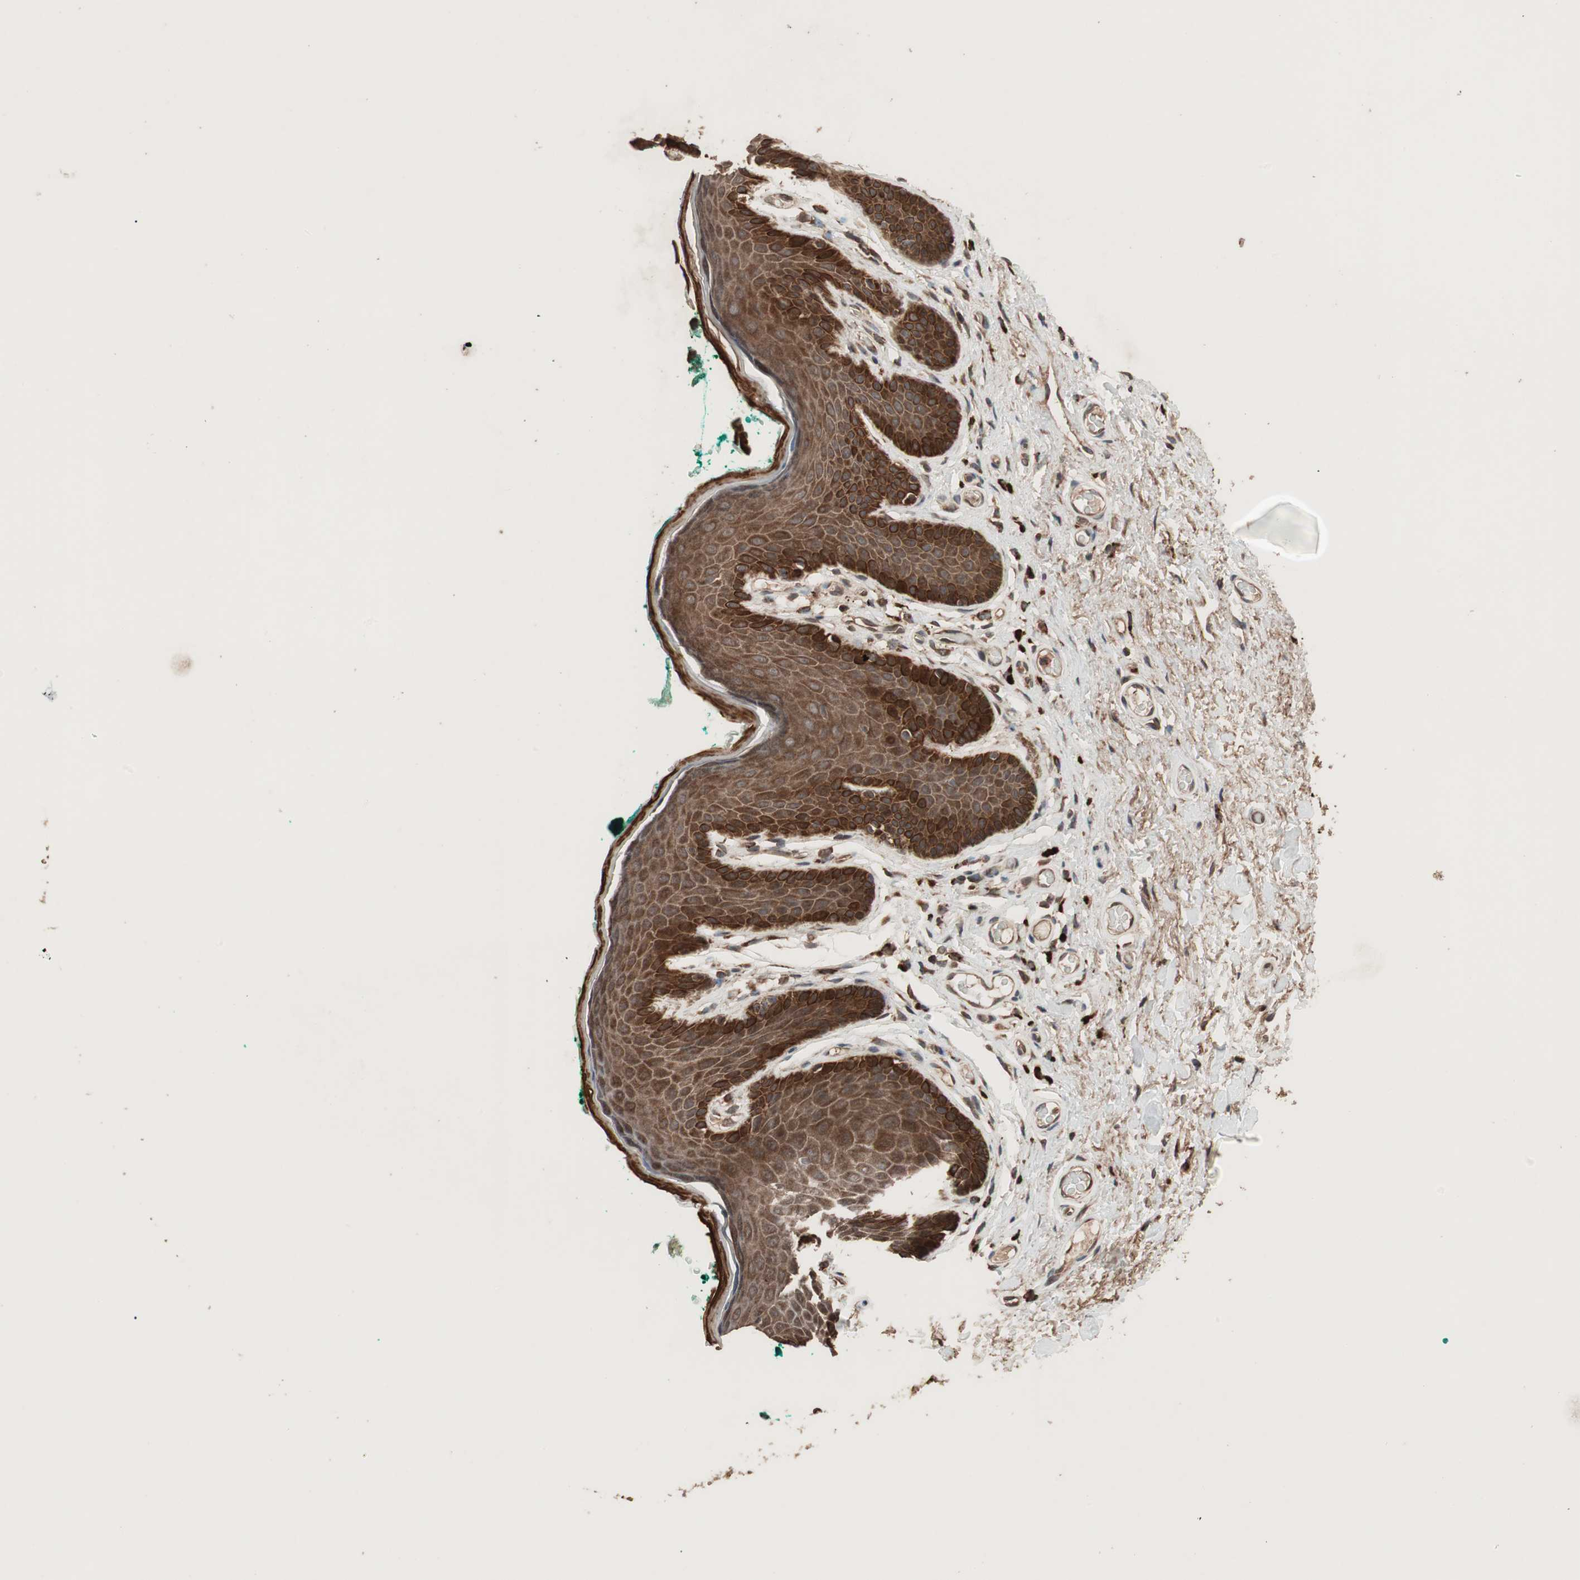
{"staining": {"intensity": "strong", "quantity": ">75%", "location": "cytoplasmic/membranous"}, "tissue": "skin", "cell_type": "Epidermal cells", "image_type": "normal", "snomed": [{"axis": "morphology", "description": "Normal tissue, NOS"}, {"axis": "topography", "description": "Anal"}], "caption": "The immunohistochemical stain shows strong cytoplasmic/membranous positivity in epidermal cells of benign skin.", "gene": "RAB1A", "patient": {"sex": "male", "age": 74}}